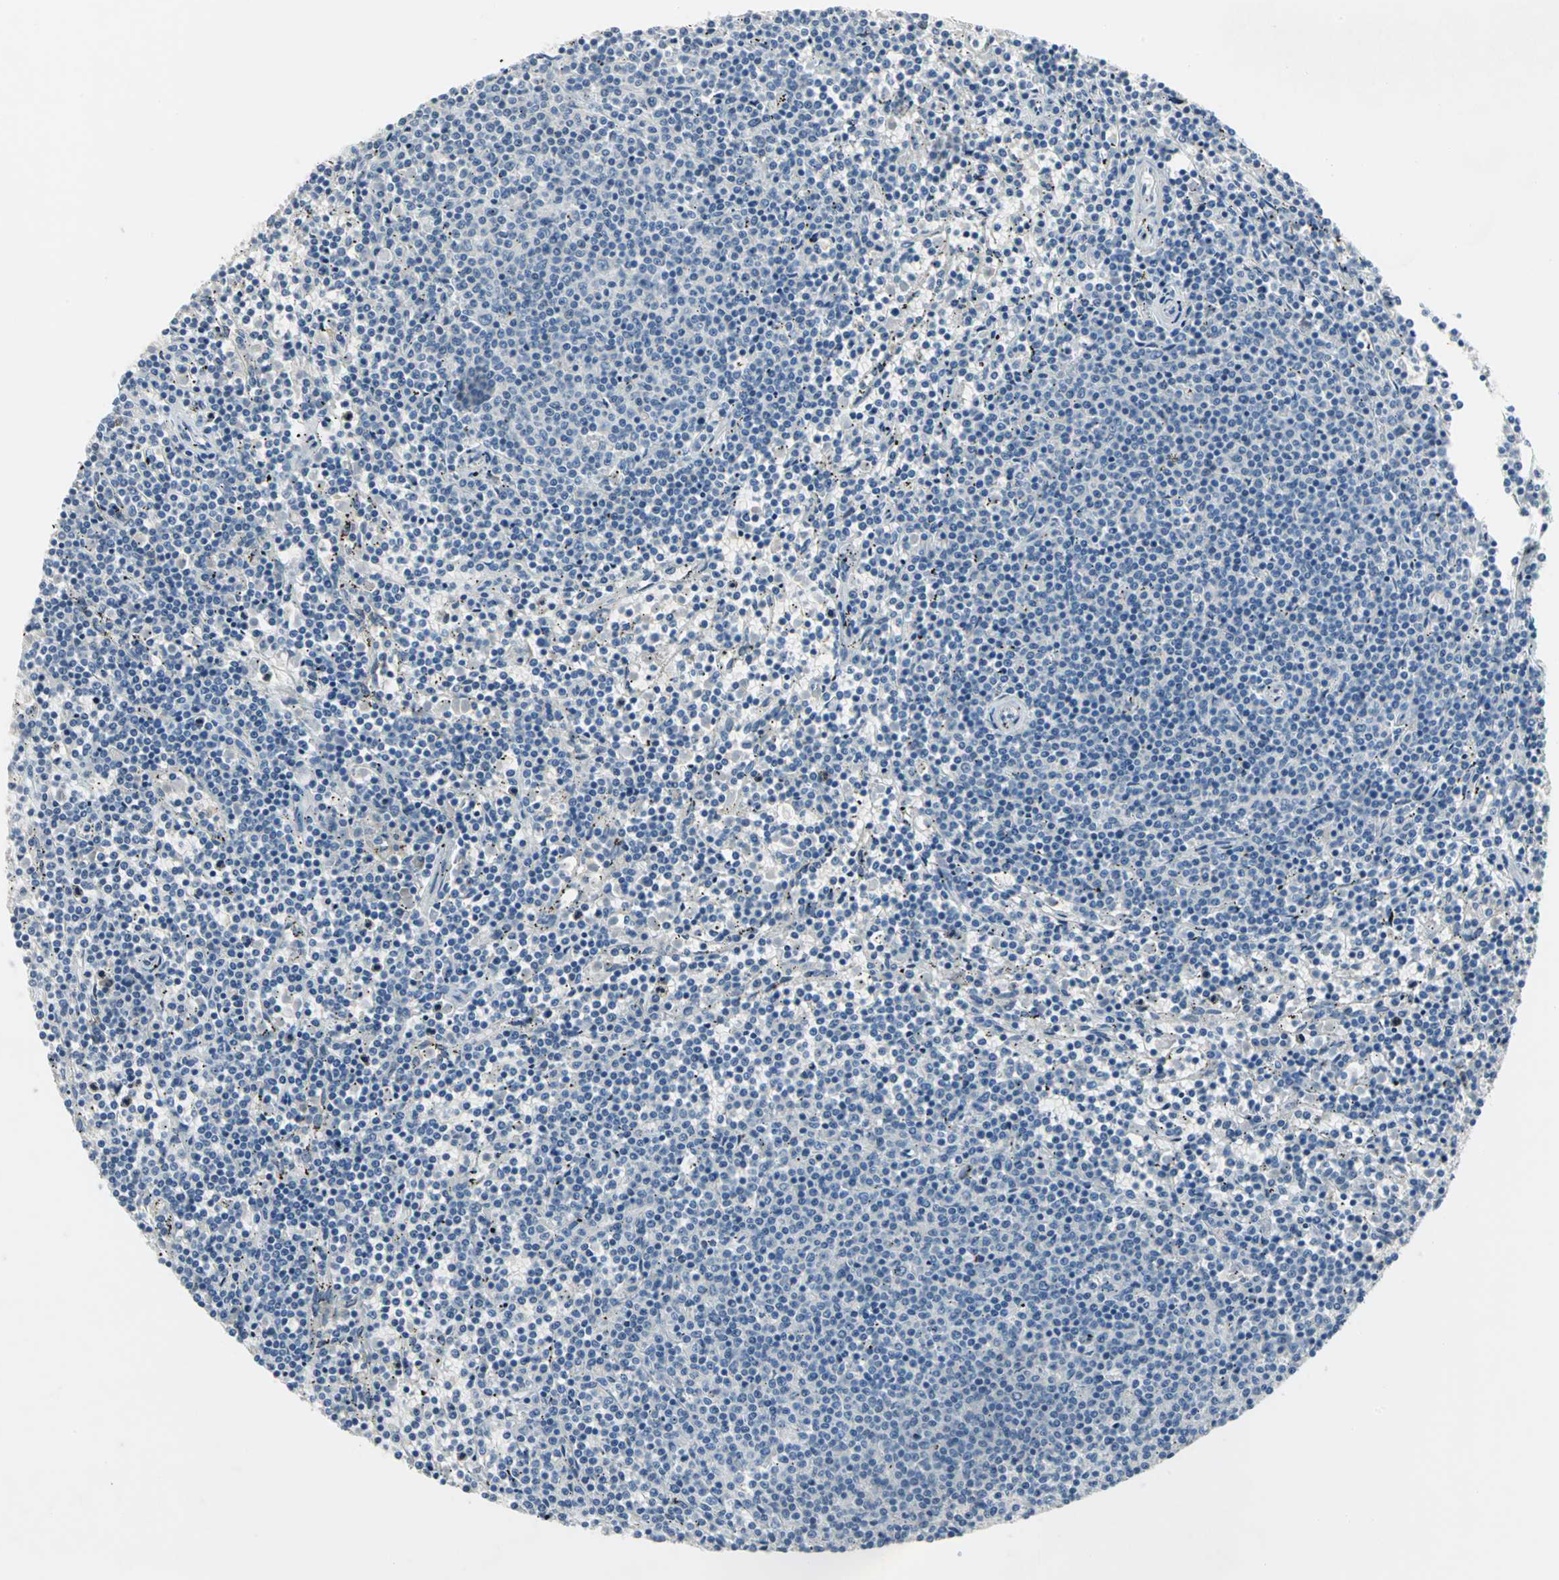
{"staining": {"intensity": "negative", "quantity": "none", "location": "none"}, "tissue": "lymphoma", "cell_type": "Tumor cells", "image_type": "cancer", "snomed": [{"axis": "morphology", "description": "Malignant lymphoma, non-Hodgkin's type, Low grade"}, {"axis": "topography", "description": "Spleen"}], "caption": "An immunohistochemistry (IHC) histopathology image of lymphoma is shown. There is no staining in tumor cells of lymphoma.", "gene": "ZIC1", "patient": {"sex": "female", "age": 50}}